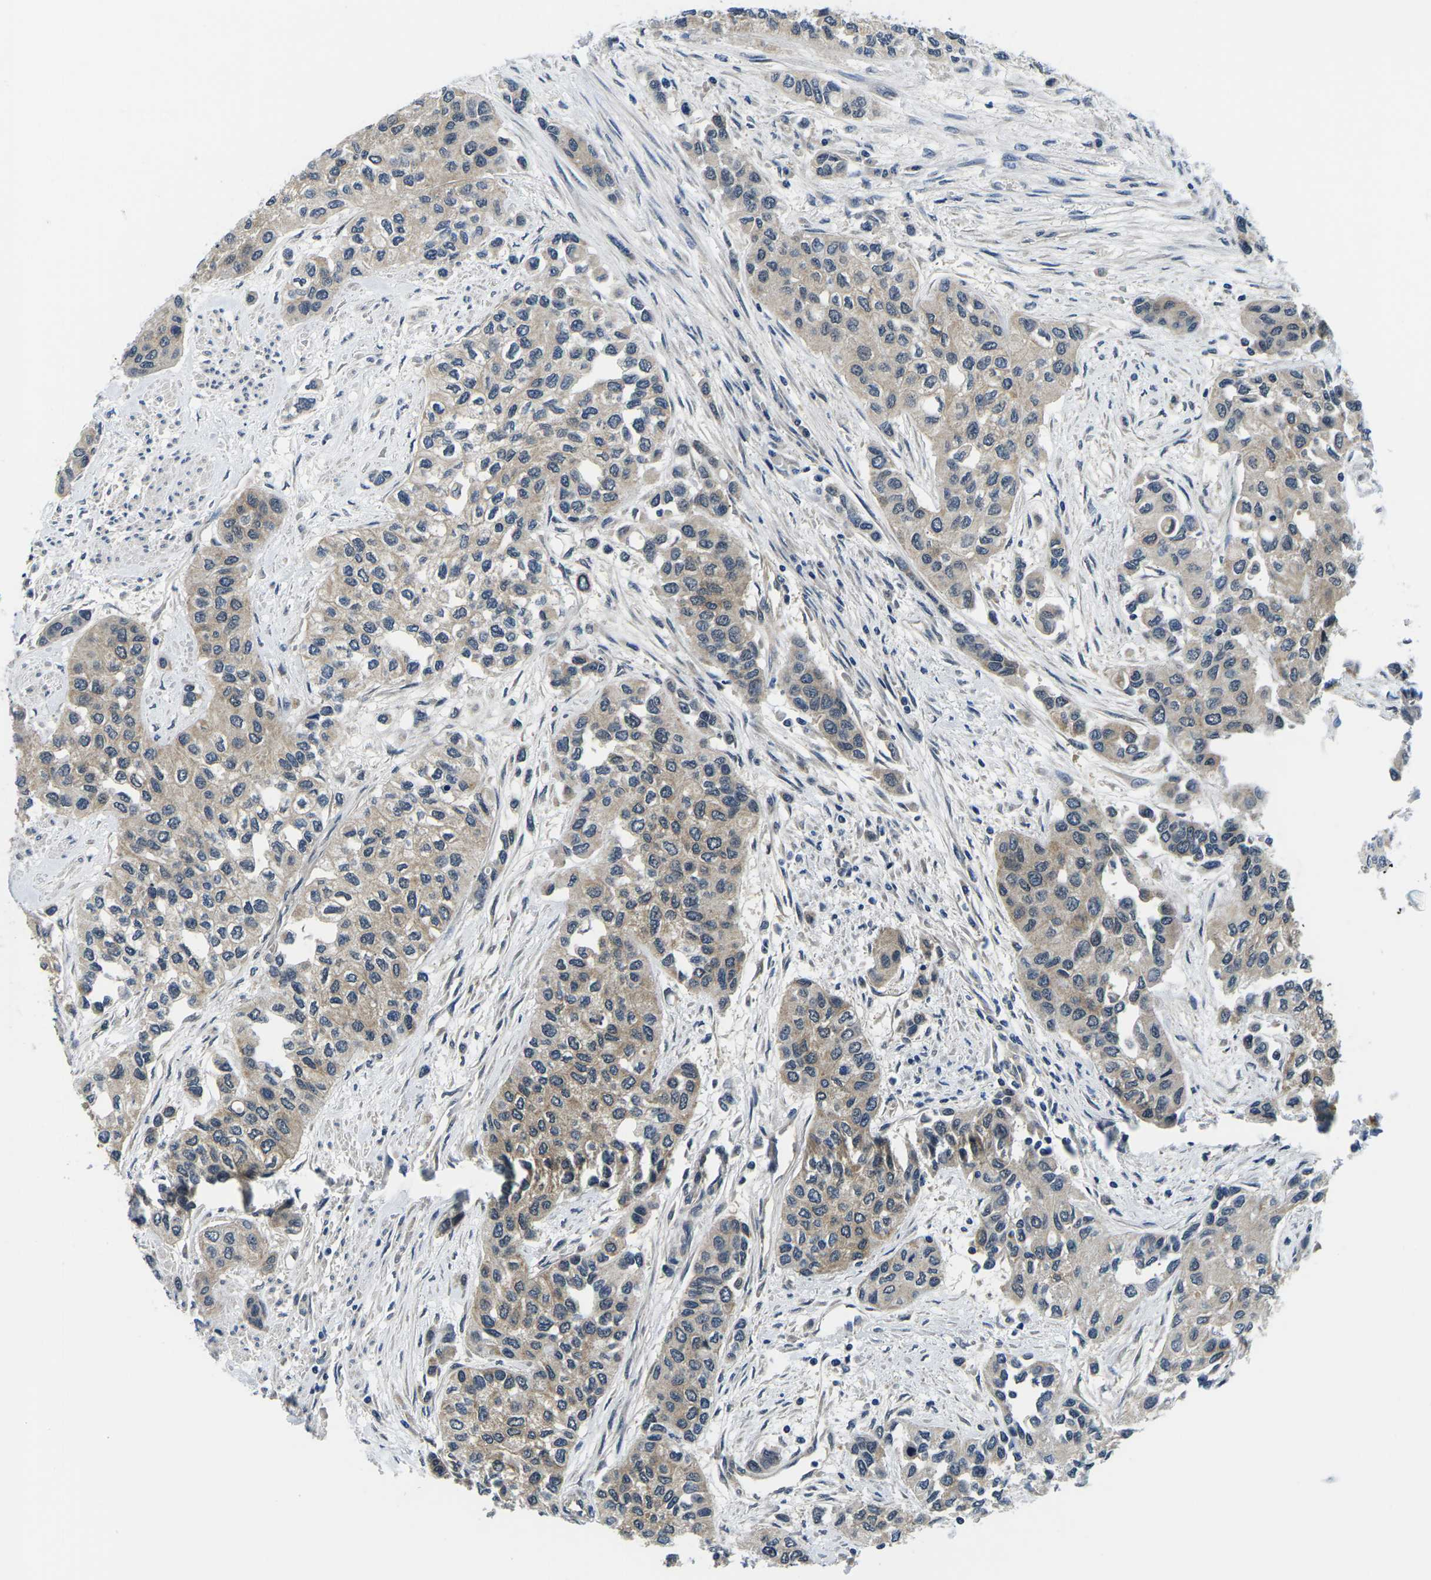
{"staining": {"intensity": "weak", "quantity": ">75%", "location": "cytoplasmic/membranous"}, "tissue": "urothelial cancer", "cell_type": "Tumor cells", "image_type": "cancer", "snomed": [{"axis": "morphology", "description": "Urothelial carcinoma, High grade"}, {"axis": "topography", "description": "Urinary bladder"}], "caption": "A micrograph of urothelial carcinoma (high-grade) stained for a protein demonstrates weak cytoplasmic/membranous brown staining in tumor cells.", "gene": "GSK3B", "patient": {"sex": "female", "age": 56}}